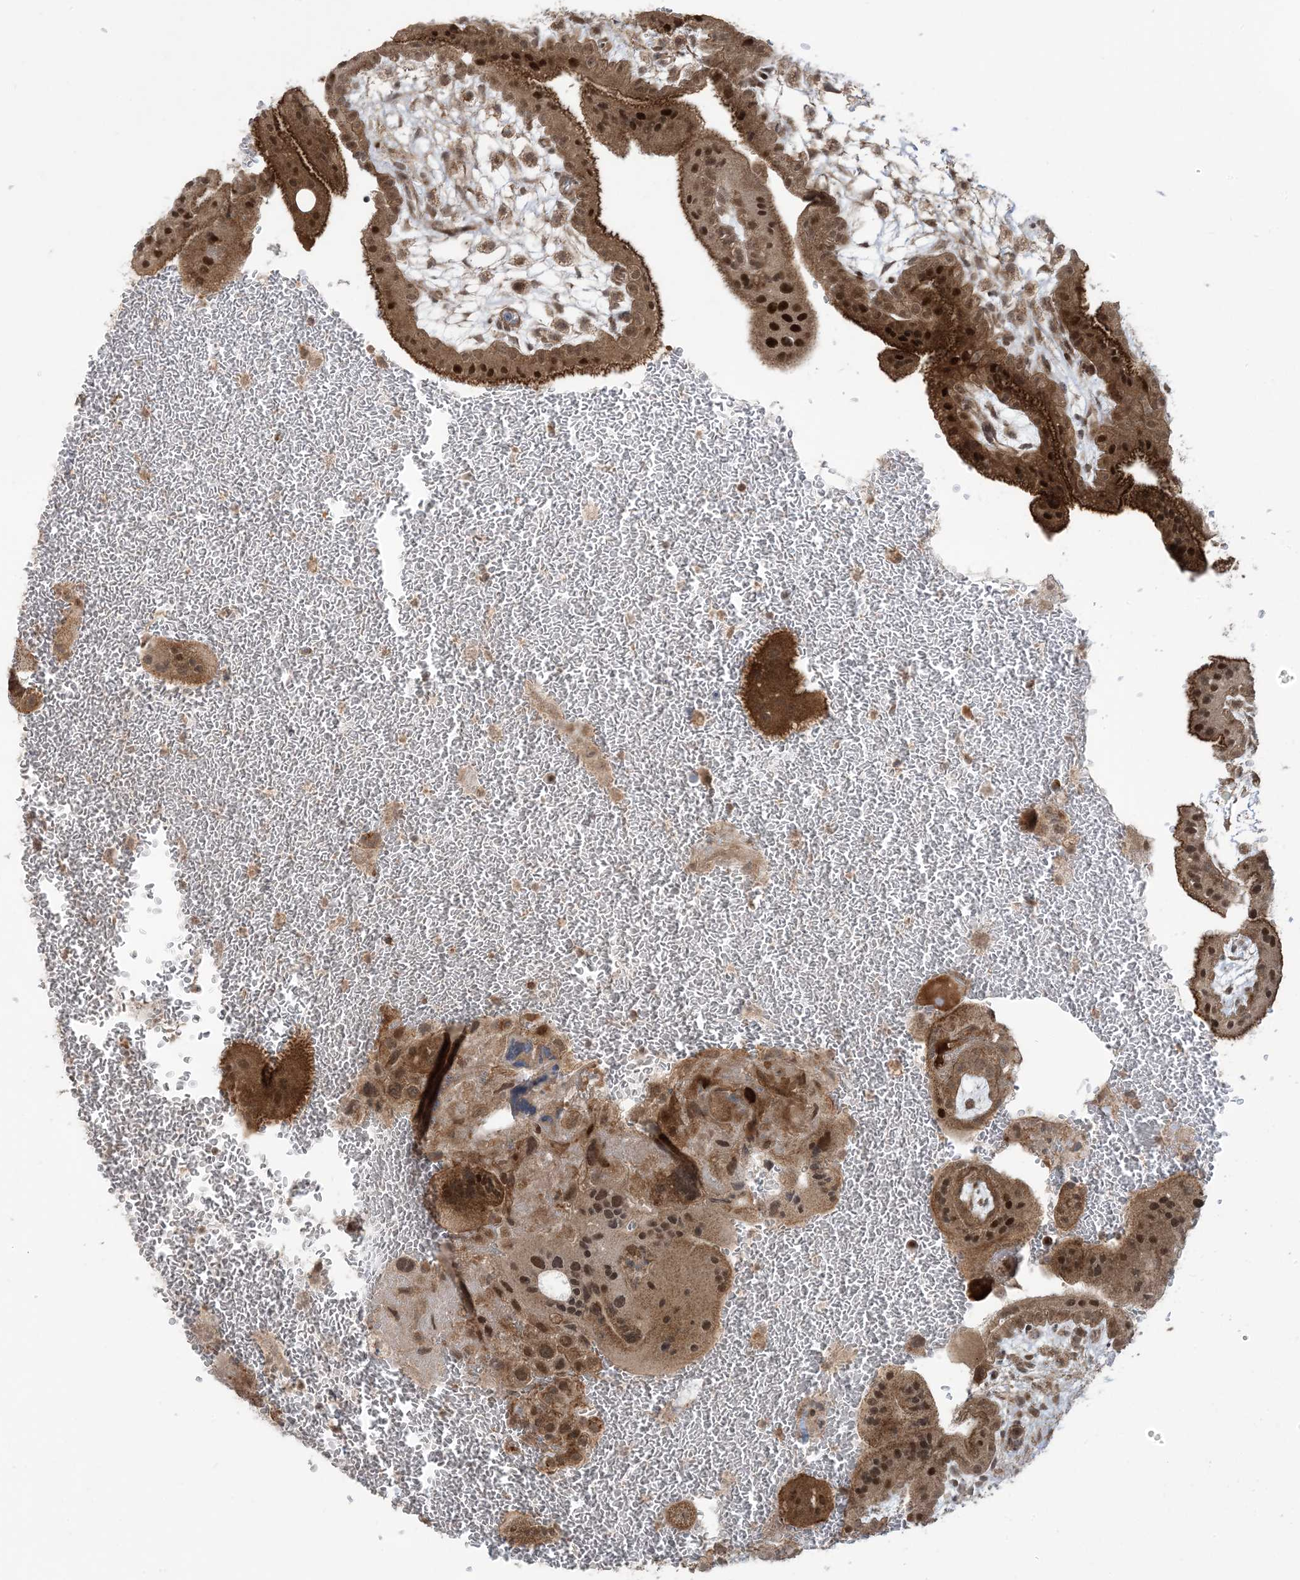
{"staining": {"intensity": "strong", "quantity": ">75%", "location": "cytoplasmic/membranous,nuclear"}, "tissue": "placenta", "cell_type": "Trophoblastic cells", "image_type": "normal", "snomed": [{"axis": "morphology", "description": "Normal tissue, NOS"}, {"axis": "topography", "description": "Placenta"}], "caption": "Immunohistochemistry (IHC) micrograph of unremarkable human placenta stained for a protein (brown), which displays high levels of strong cytoplasmic/membranous,nuclear staining in about >75% of trophoblastic cells.", "gene": "PHLDB2", "patient": {"sex": "female", "age": 35}}